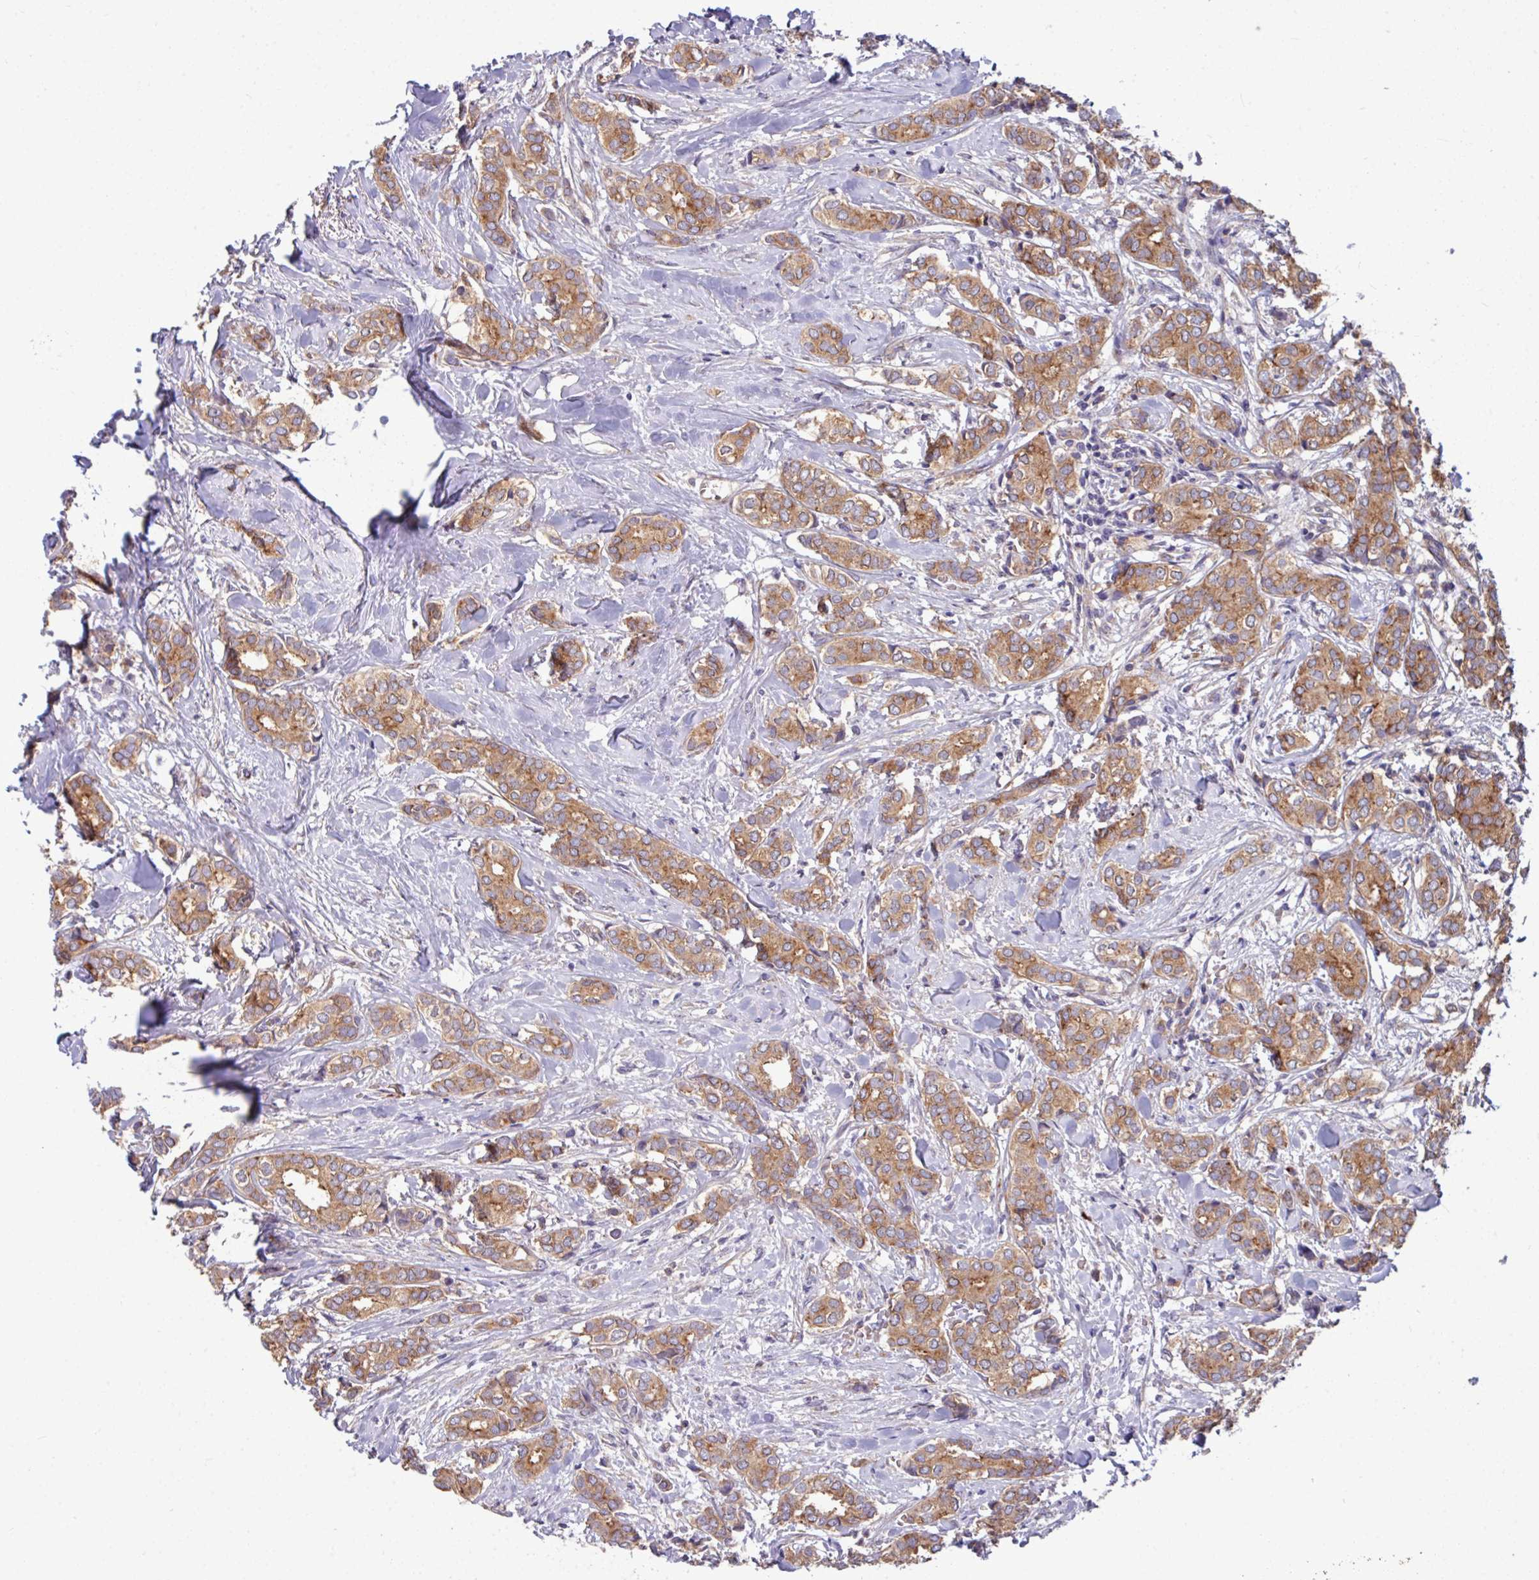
{"staining": {"intensity": "moderate", "quantity": ">75%", "location": "cytoplasmic/membranous"}, "tissue": "breast cancer", "cell_type": "Tumor cells", "image_type": "cancer", "snomed": [{"axis": "morphology", "description": "Duct carcinoma"}, {"axis": "topography", "description": "Breast"}], "caption": "Tumor cells exhibit medium levels of moderate cytoplasmic/membranous positivity in approximately >75% of cells in human breast cancer. Immunohistochemistry stains the protein in brown and the nuclei are stained blue.", "gene": "LSM12", "patient": {"sex": "female", "age": 73}}